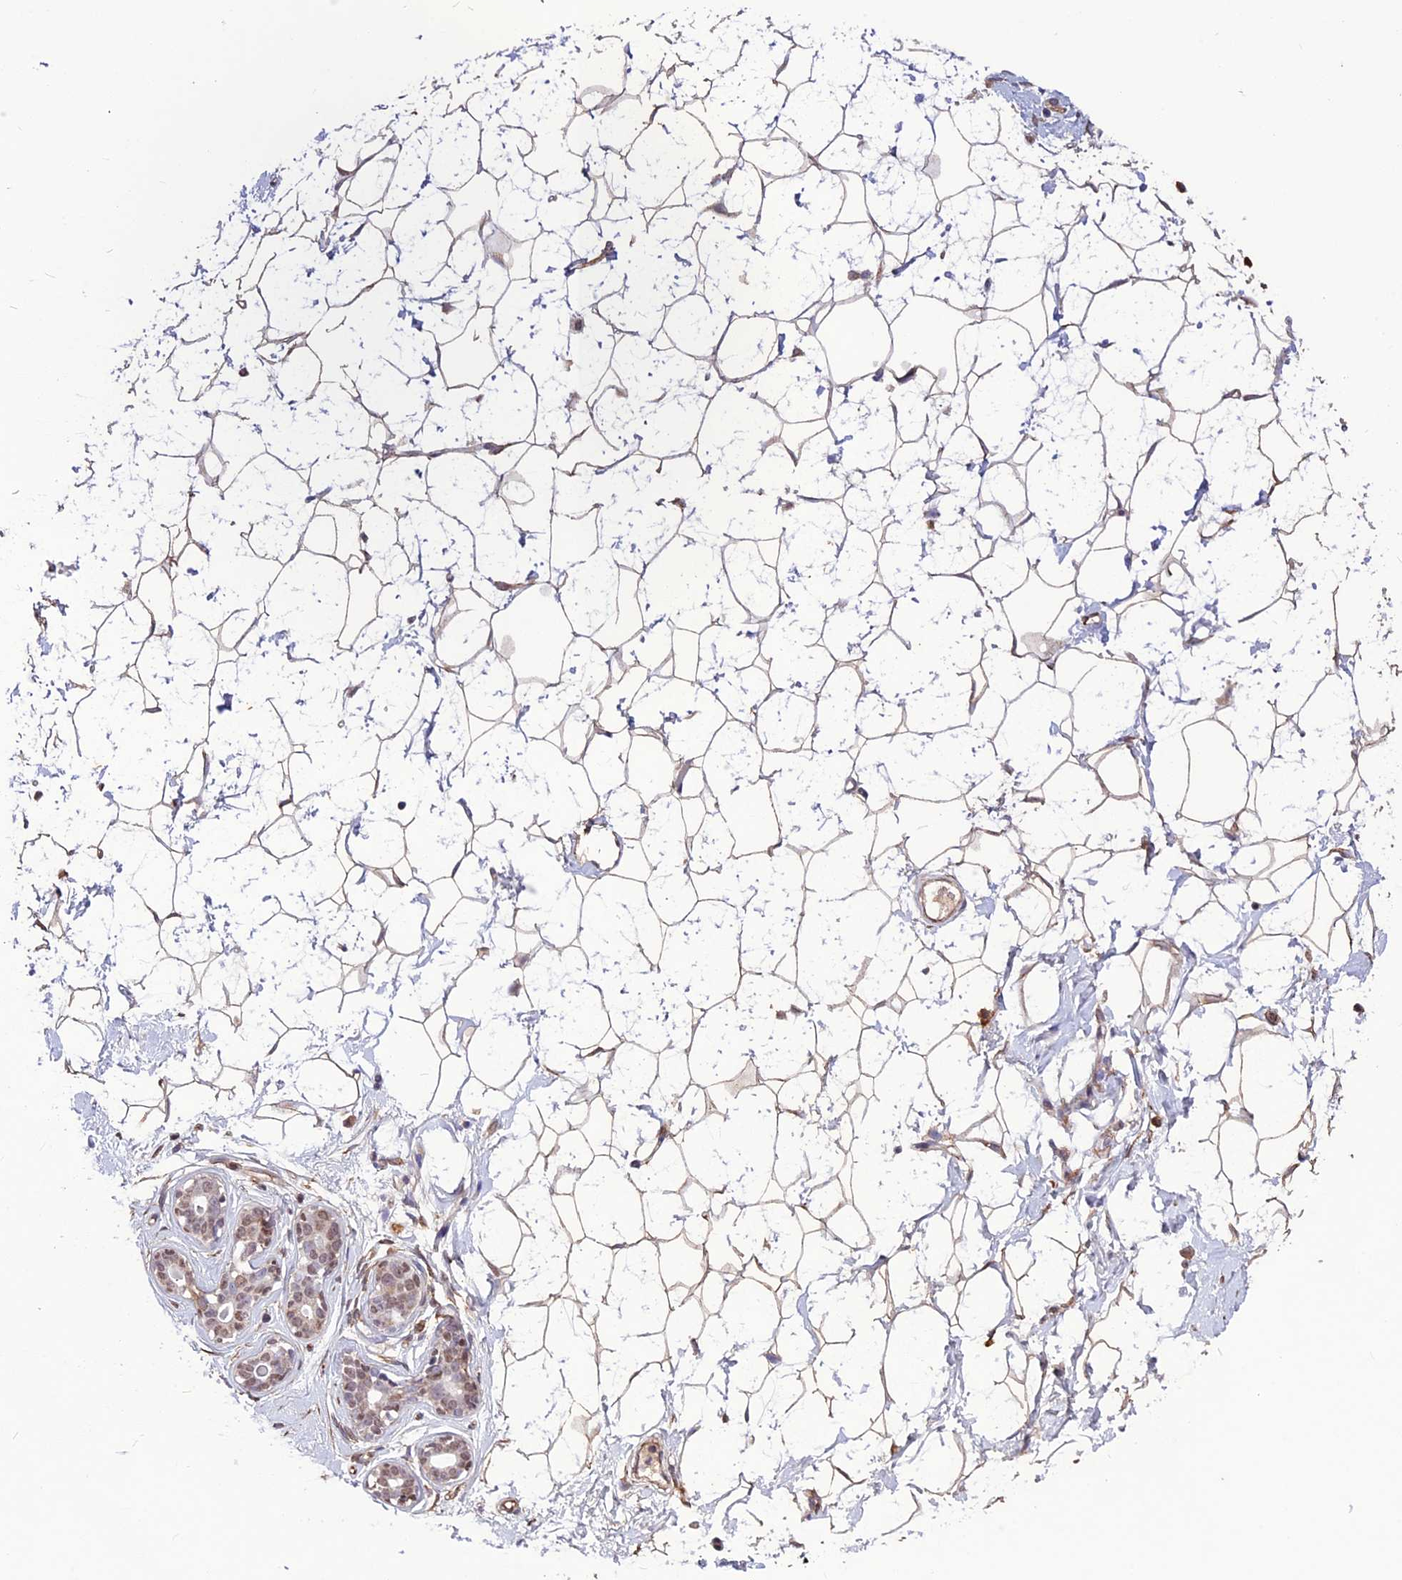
{"staining": {"intensity": "weak", "quantity": "25%-75%", "location": "cytoplasmic/membranous"}, "tissue": "breast", "cell_type": "Adipocytes", "image_type": "normal", "snomed": [{"axis": "morphology", "description": "Normal tissue, NOS"}, {"axis": "morphology", "description": "Adenoma, NOS"}, {"axis": "topography", "description": "Breast"}], "caption": "IHC histopathology image of benign breast stained for a protein (brown), which shows low levels of weak cytoplasmic/membranous positivity in approximately 25%-75% of adipocytes.", "gene": "C3orf70", "patient": {"sex": "female", "age": 23}}